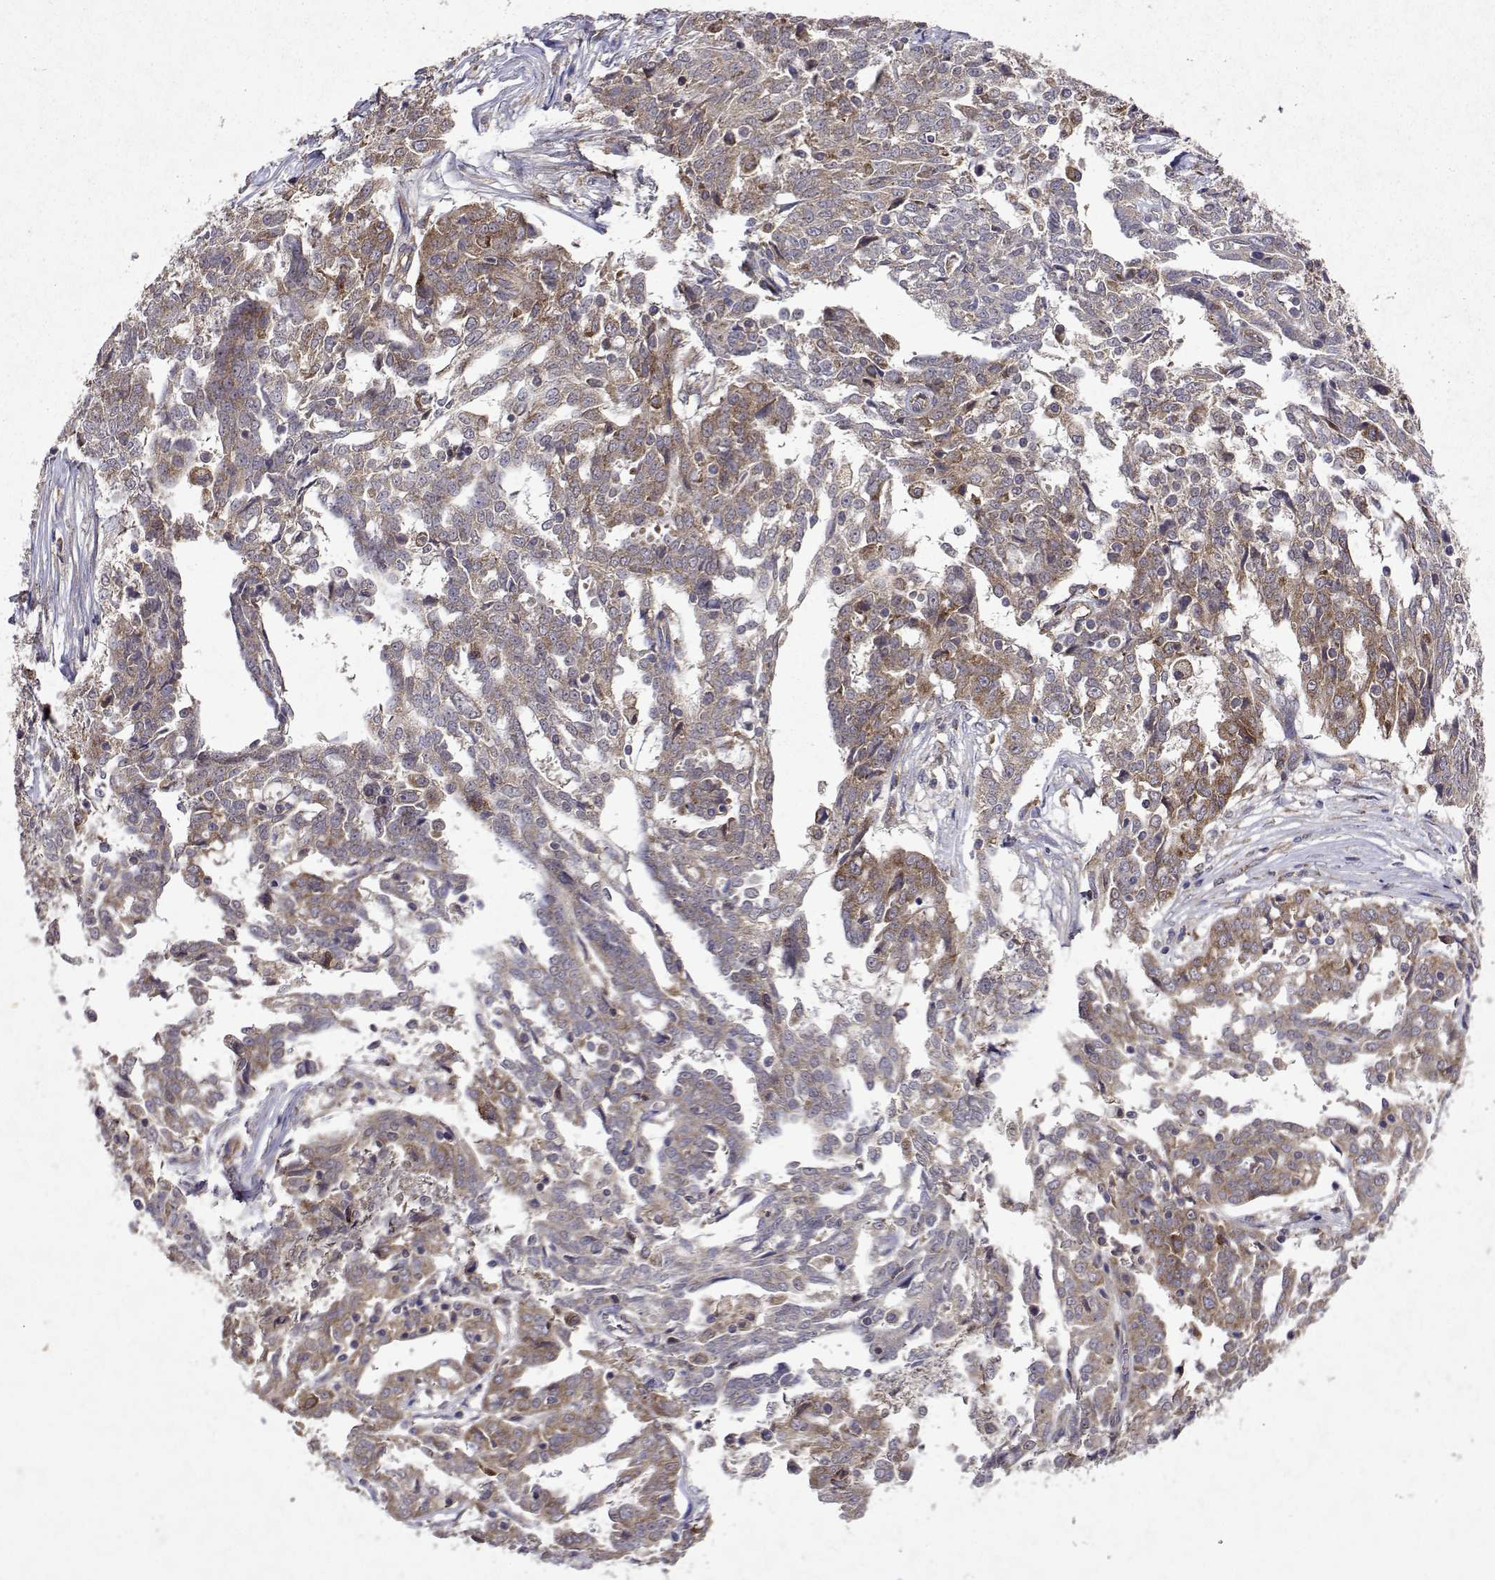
{"staining": {"intensity": "weak", "quantity": "25%-75%", "location": "cytoplasmic/membranous"}, "tissue": "ovarian cancer", "cell_type": "Tumor cells", "image_type": "cancer", "snomed": [{"axis": "morphology", "description": "Cystadenocarcinoma, serous, NOS"}, {"axis": "topography", "description": "Ovary"}], "caption": "High-power microscopy captured an IHC micrograph of ovarian serous cystadenocarcinoma, revealing weak cytoplasmic/membranous staining in about 25%-75% of tumor cells.", "gene": "TARBP2", "patient": {"sex": "female", "age": 67}}